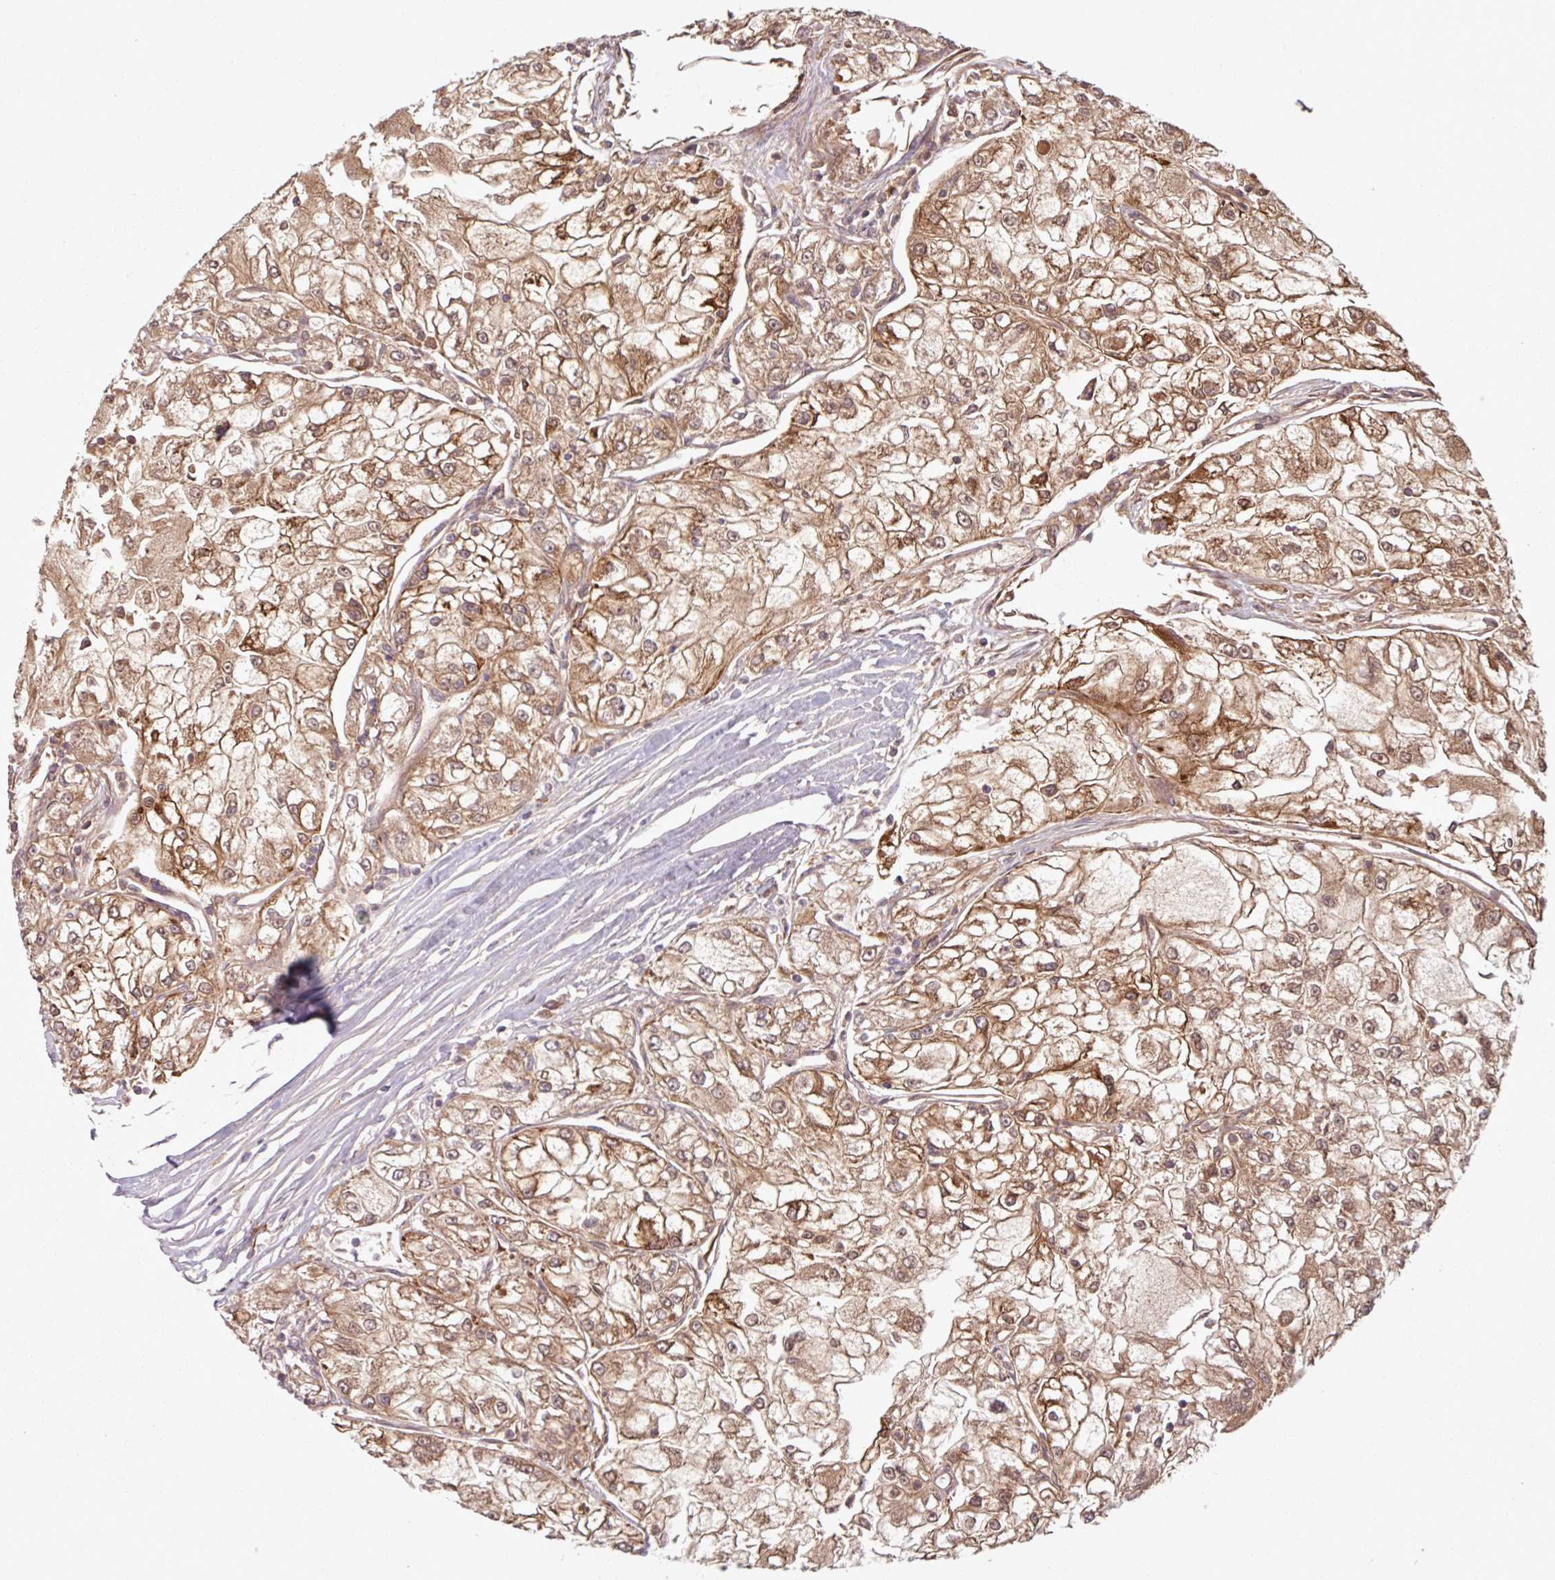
{"staining": {"intensity": "moderate", "quantity": ">75%", "location": "cytoplasmic/membranous"}, "tissue": "renal cancer", "cell_type": "Tumor cells", "image_type": "cancer", "snomed": [{"axis": "morphology", "description": "Adenocarcinoma, NOS"}, {"axis": "topography", "description": "Kidney"}], "caption": "Immunohistochemical staining of adenocarcinoma (renal) exhibits medium levels of moderate cytoplasmic/membranous protein staining in approximately >75% of tumor cells.", "gene": "C4B", "patient": {"sex": "female", "age": 72}}